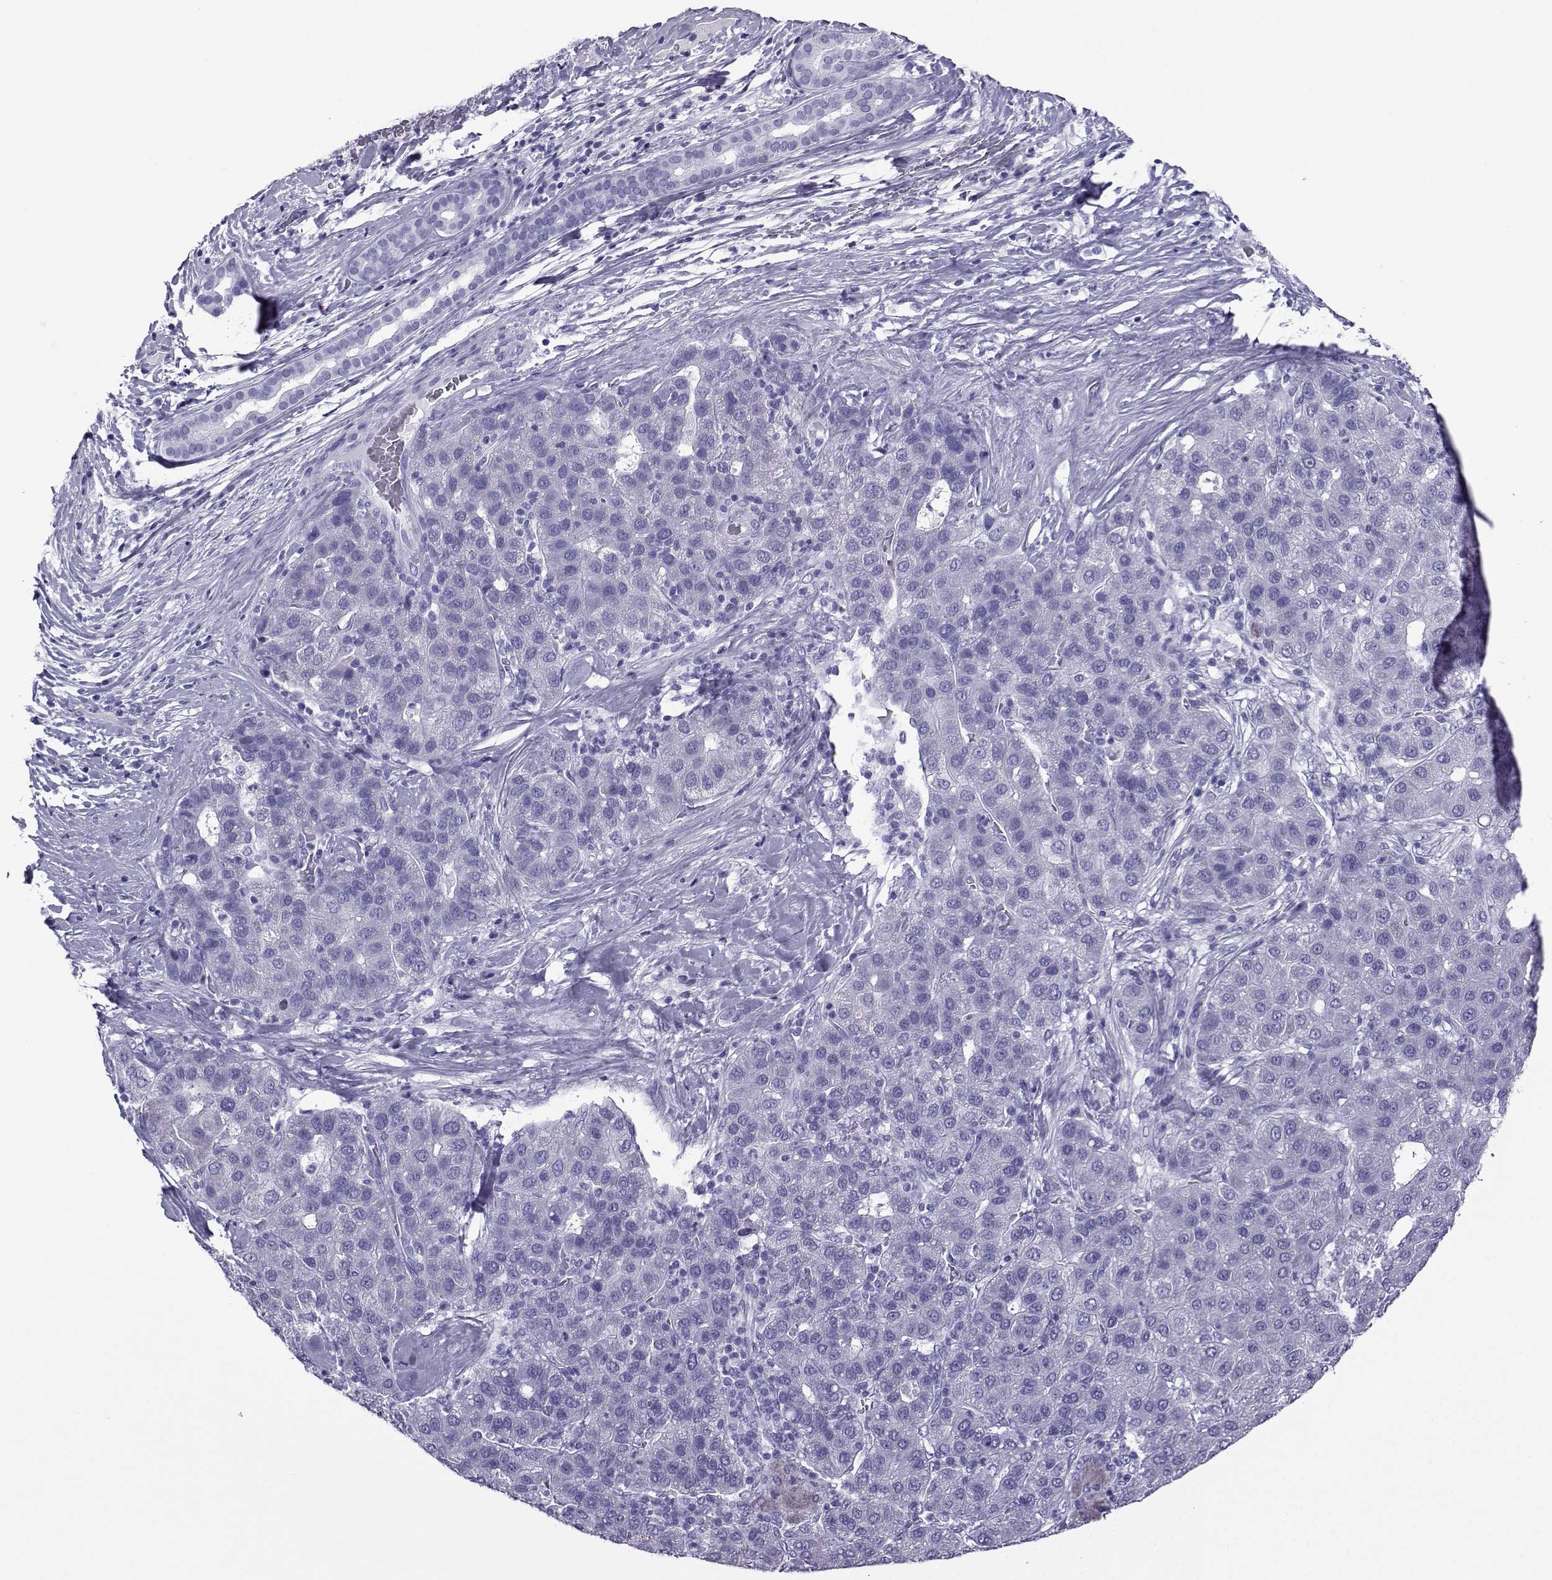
{"staining": {"intensity": "negative", "quantity": "none", "location": "none"}, "tissue": "liver cancer", "cell_type": "Tumor cells", "image_type": "cancer", "snomed": [{"axis": "morphology", "description": "Carcinoma, Hepatocellular, NOS"}, {"axis": "topography", "description": "Liver"}], "caption": "DAB immunohistochemical staining of human liver cancer (hepatocellular carcinoma) reveals no significant positivity in tumor cells. (DAB (3,3'-diaminobenzidine) IHC, high magnification).", "gene": "CD109", "patient": {"sex": "male", "age": 65}}